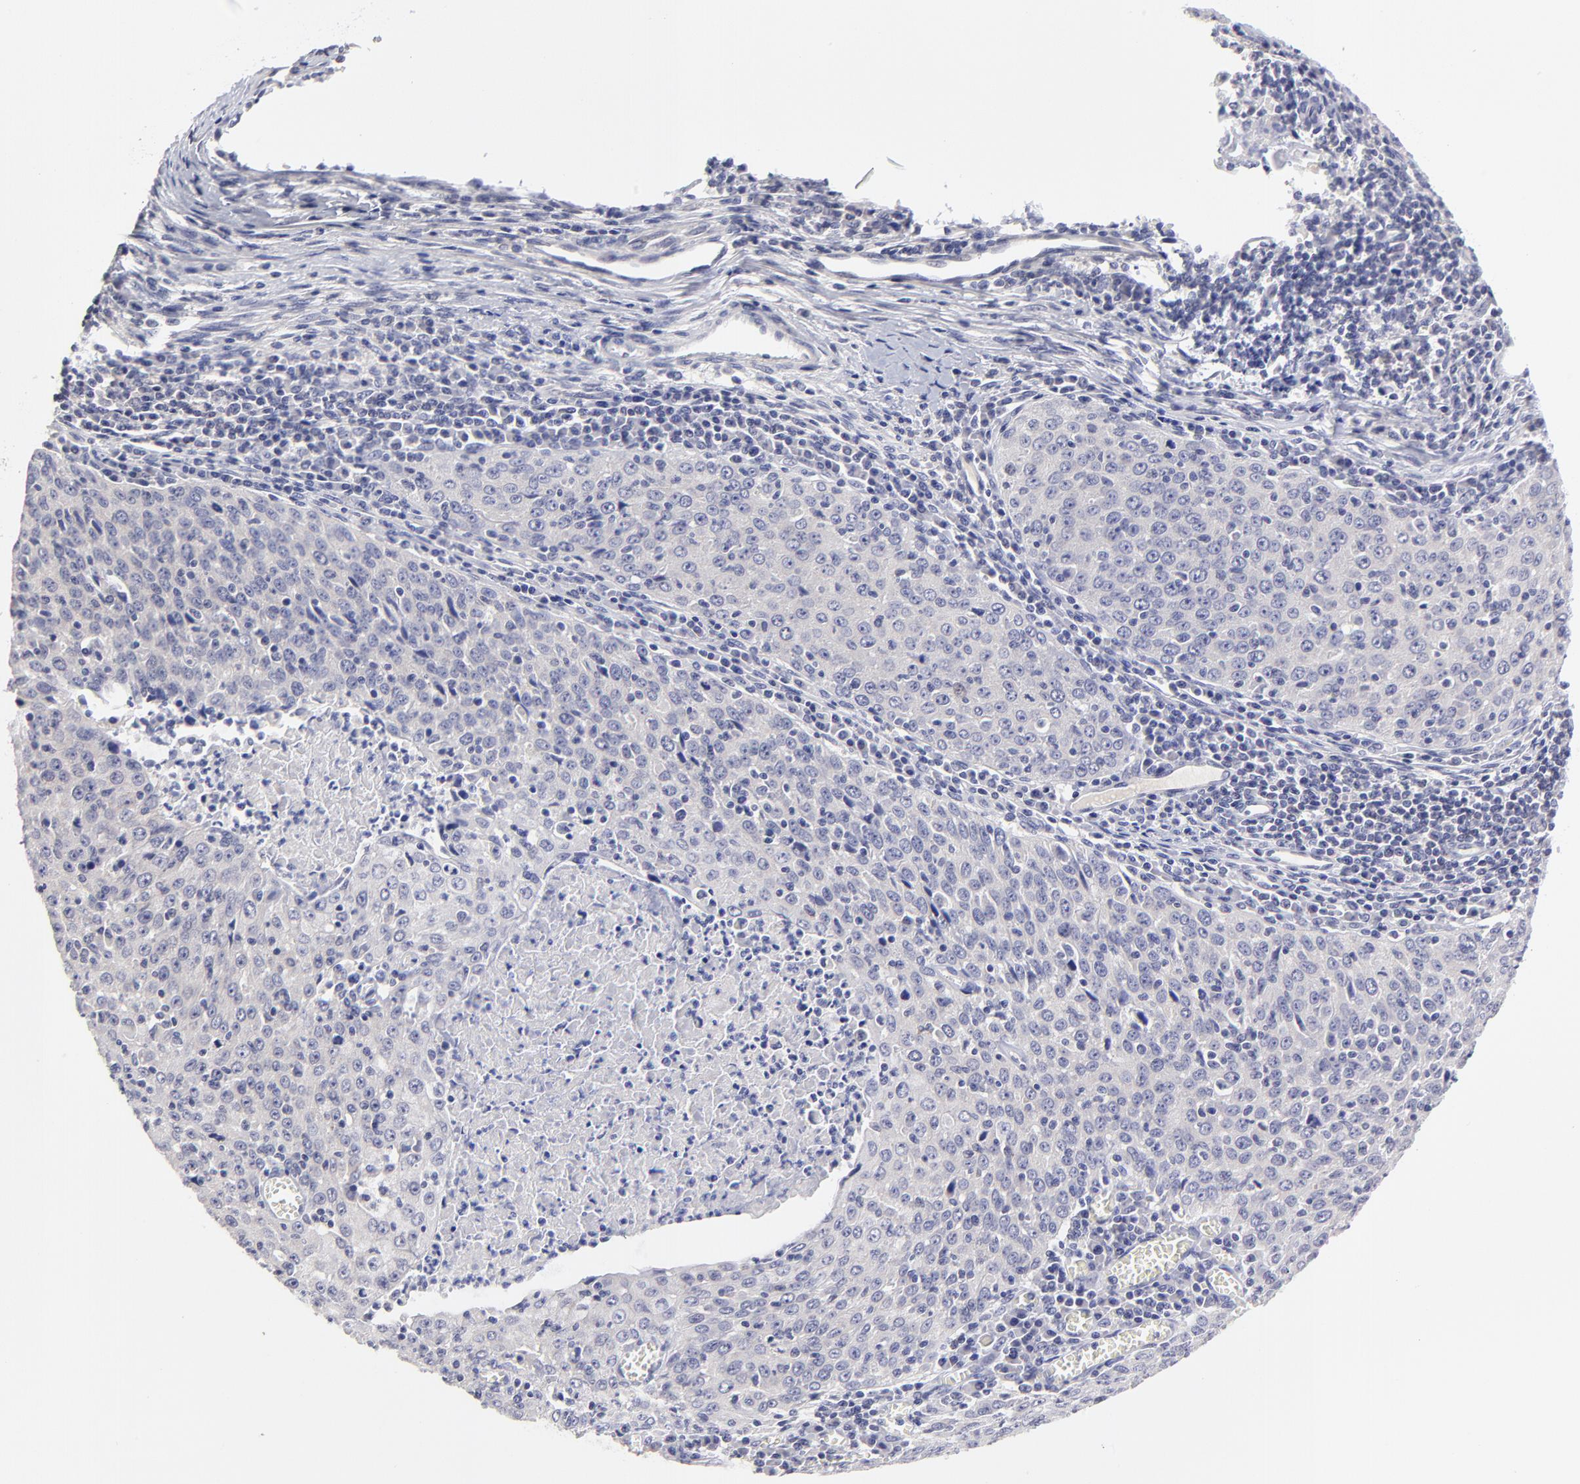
{"staining": {"intensity": "negative", "quantity": "none", "location": "none"}, "tissue": "cervical cancer", "cell_type": "Tumor cells", "image_type": "cancer", "snomed": [{"axis": "morphology", "description": "Squamous cell carcinoma, NOS"}, {"axis": "topography", "description": "Cervix"}], "caption": "Cervical cancer (squamous cell carcinoma) was stained to show a protein in brown. There is no significant staining in tumor cells. (DAB immunohistochemistry visualized using brightfield microscopy, high magnification).", "gene": "BTG2", "patient": {"sex": "female", "age": 27}}